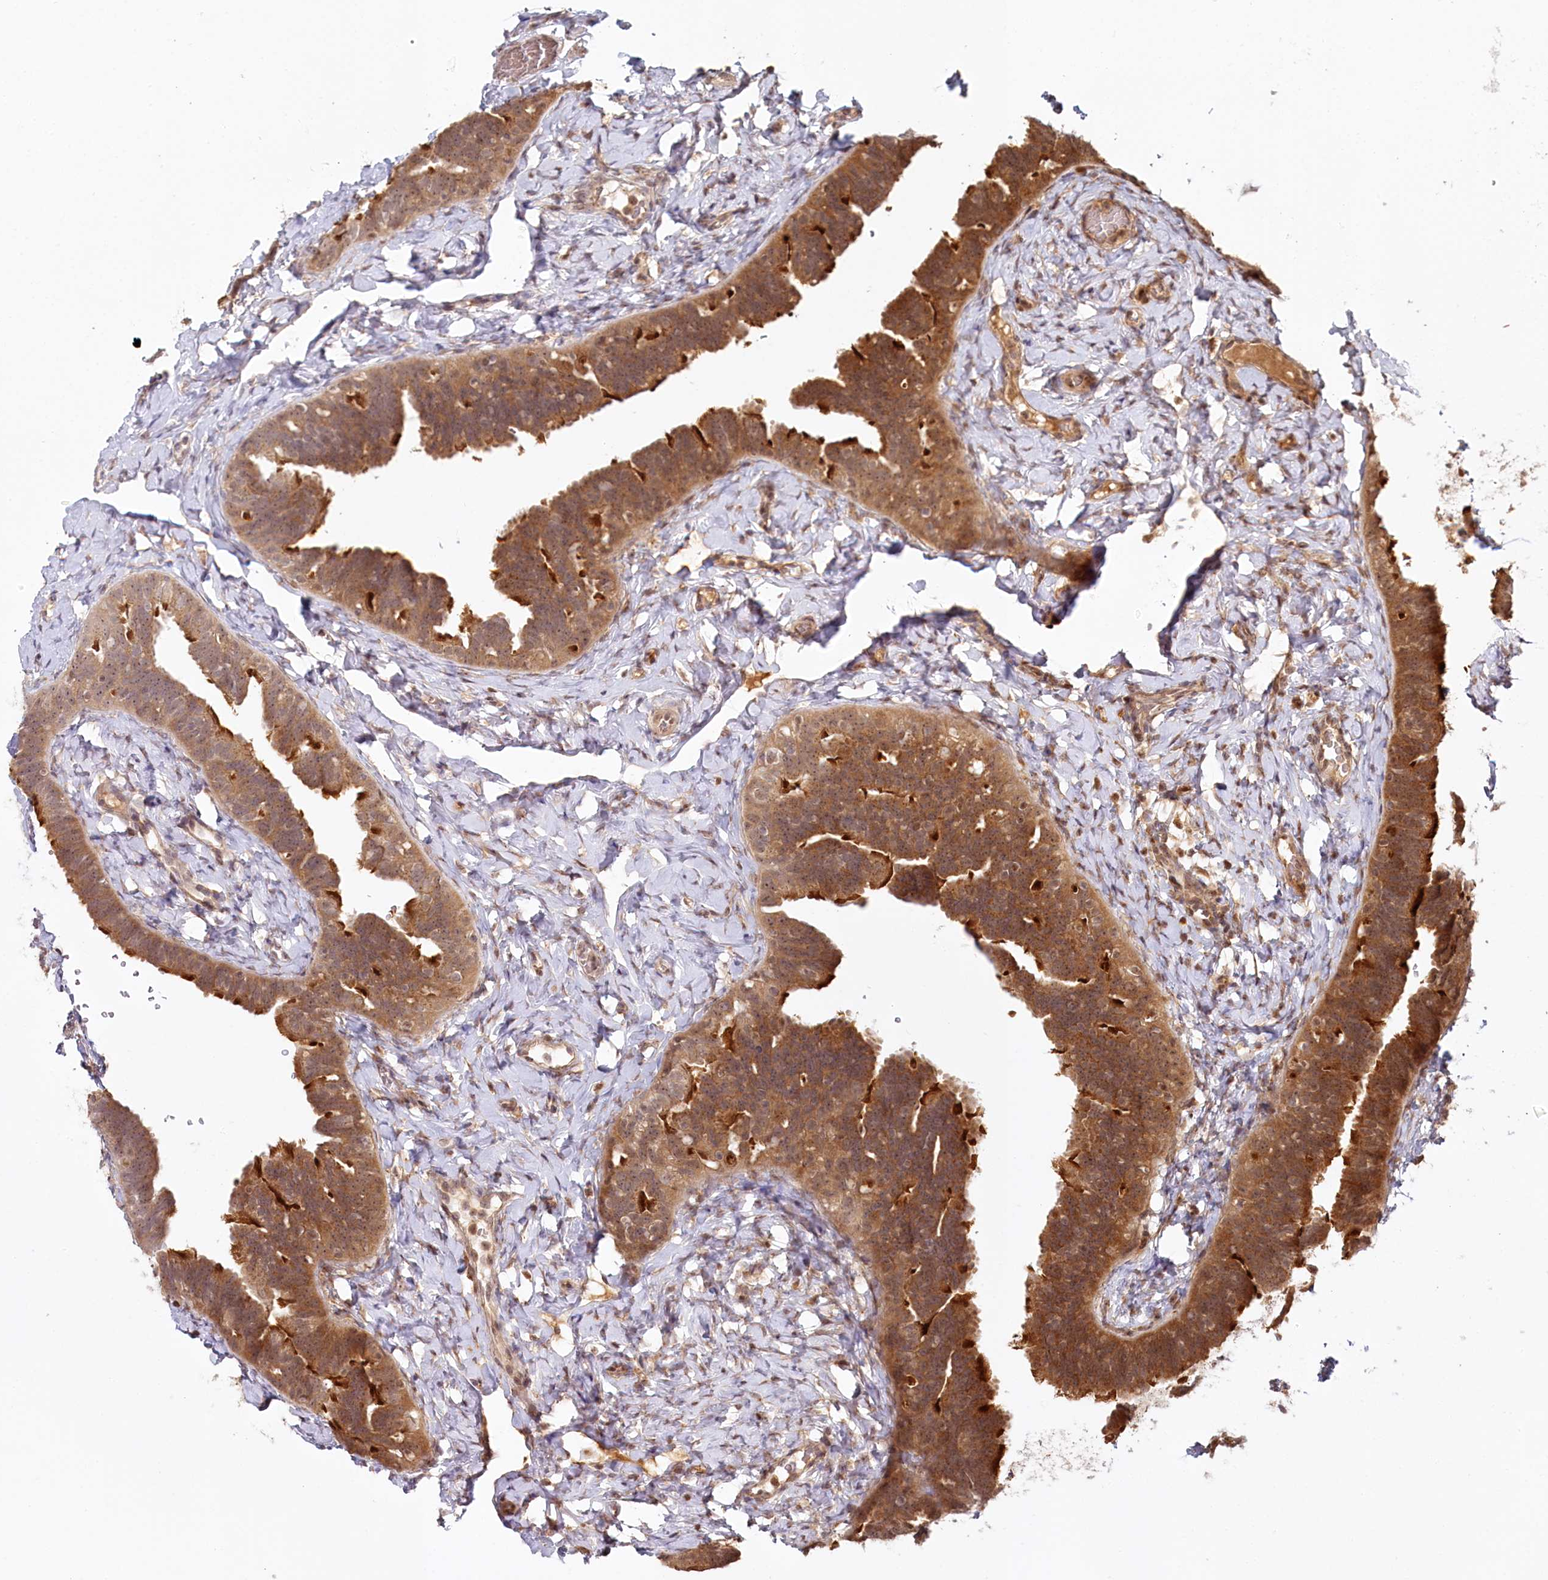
{"staining": {"intensity": "moderate", "quantity": ">75%", "location": "cytoplasmic/membranous,nuclear"}, "tissue": "fallopian tube", "cell_type": "Glandular cells", "image_type": "normal", "snomed": [{"axis": "morphology", "description": "Normal tissue, NOS"}, {"axis": "topography", "description": "Fallopian tube"}], "caption": "Benign fallopian tube was stained to show a protein in brown. There is medium levels of moderate cytoplasmic/membranous,nuclear positivity in approximately >75% of glandular cells. The staining was performed using DAB, with brown indicating positive protein expression. Nuclei are stained blue with hematoxylin.", "gene": "WAPL", "patient": {"sex": "female", "age": 65}}